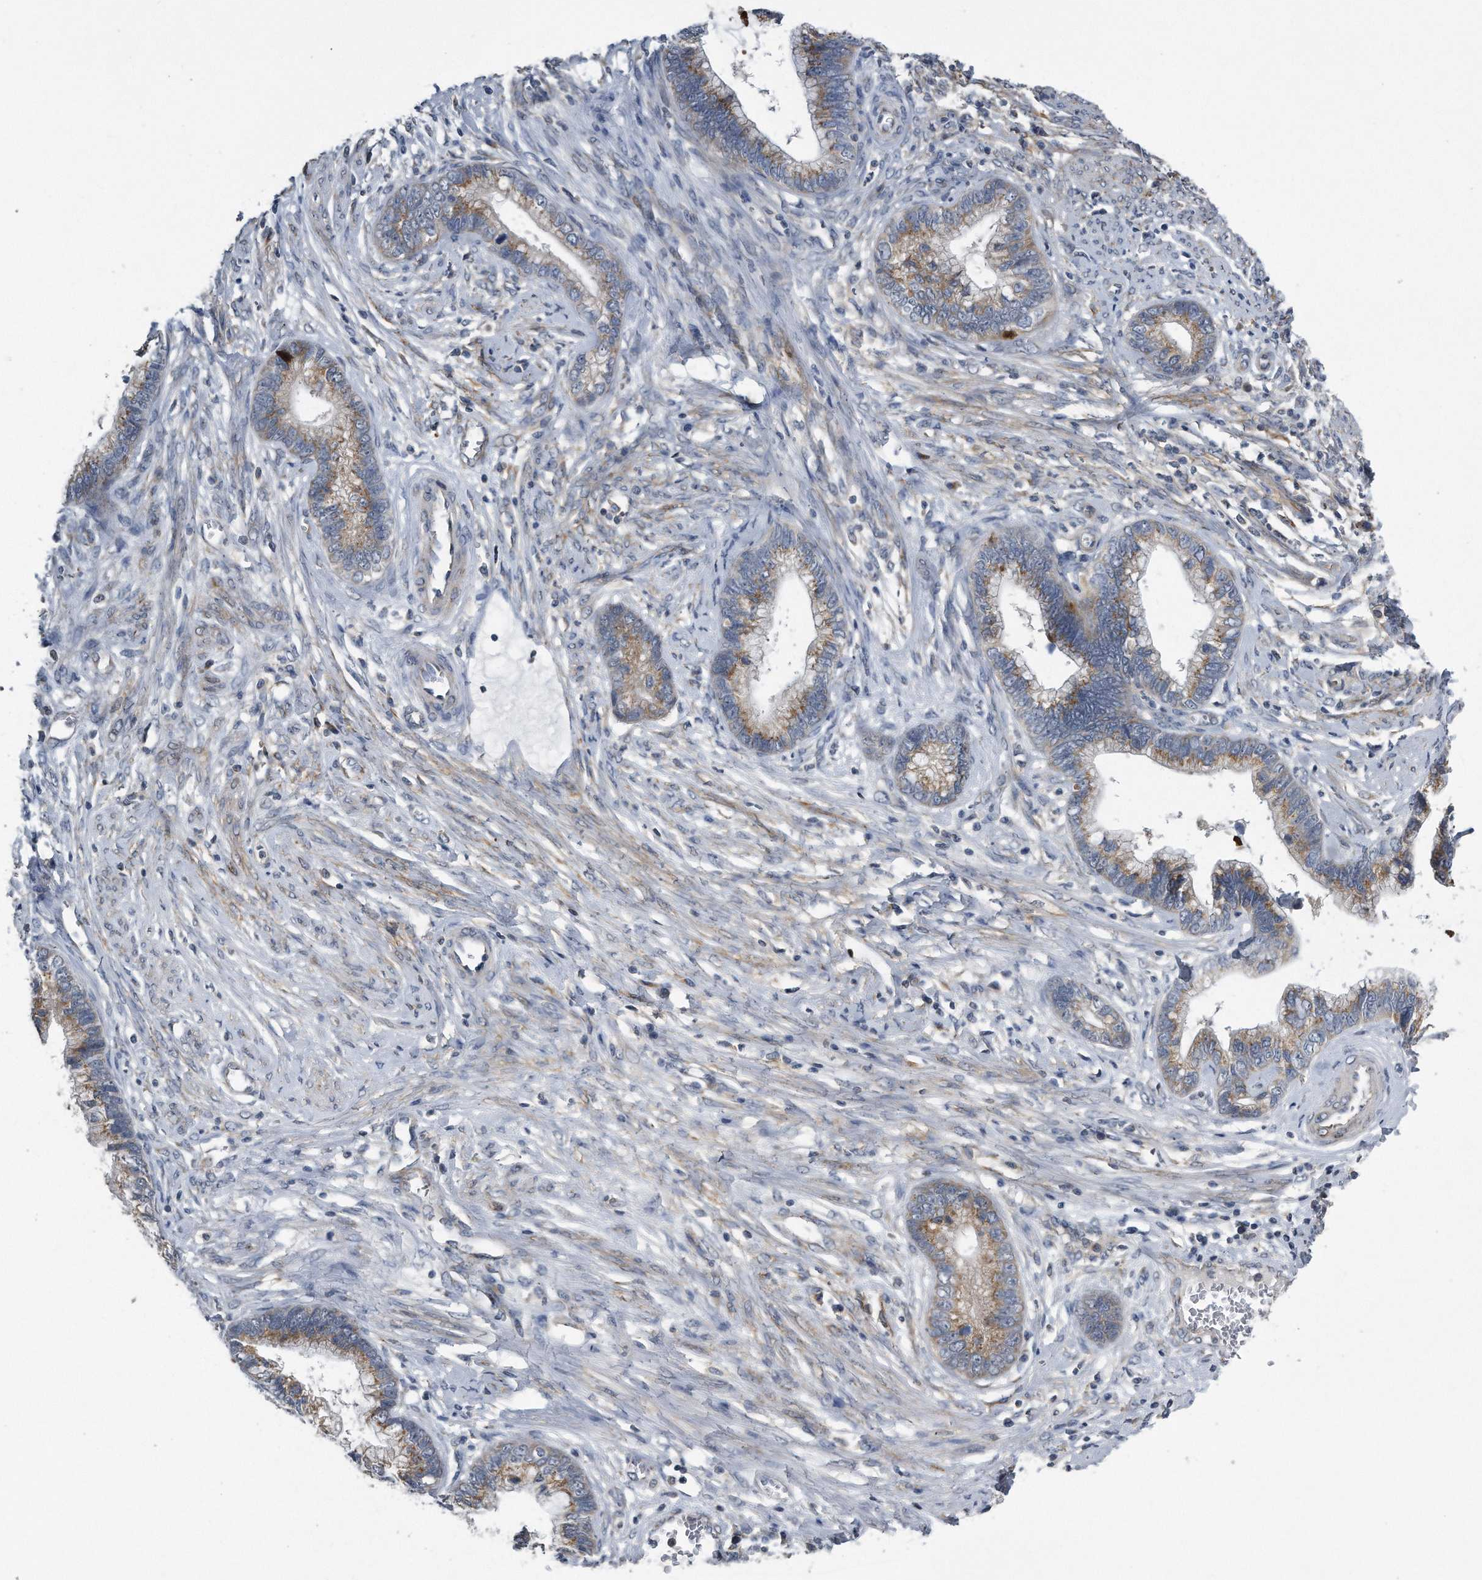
{"staining": {"intensity": "moderate", "quantity": ">75%", "location": "cytoplasmic/membranous"}, "tissue": "cervical cancer", "cell_type": "Tumor cells", "image_type": "cancer", "snomed": [{"axis": "morphology", "description": "Adenocarcinoma, NOS"}, {"axis": "topography", "description": "Cervix"}], "caption": "Human cervical cancer stained for a protein (brown) reveals moderate cytoplasmic/membranous positive positivity in about >75% of tumor cells.", "gene": "LYRM4", "patient": {"sex": "female", "age": 44}}